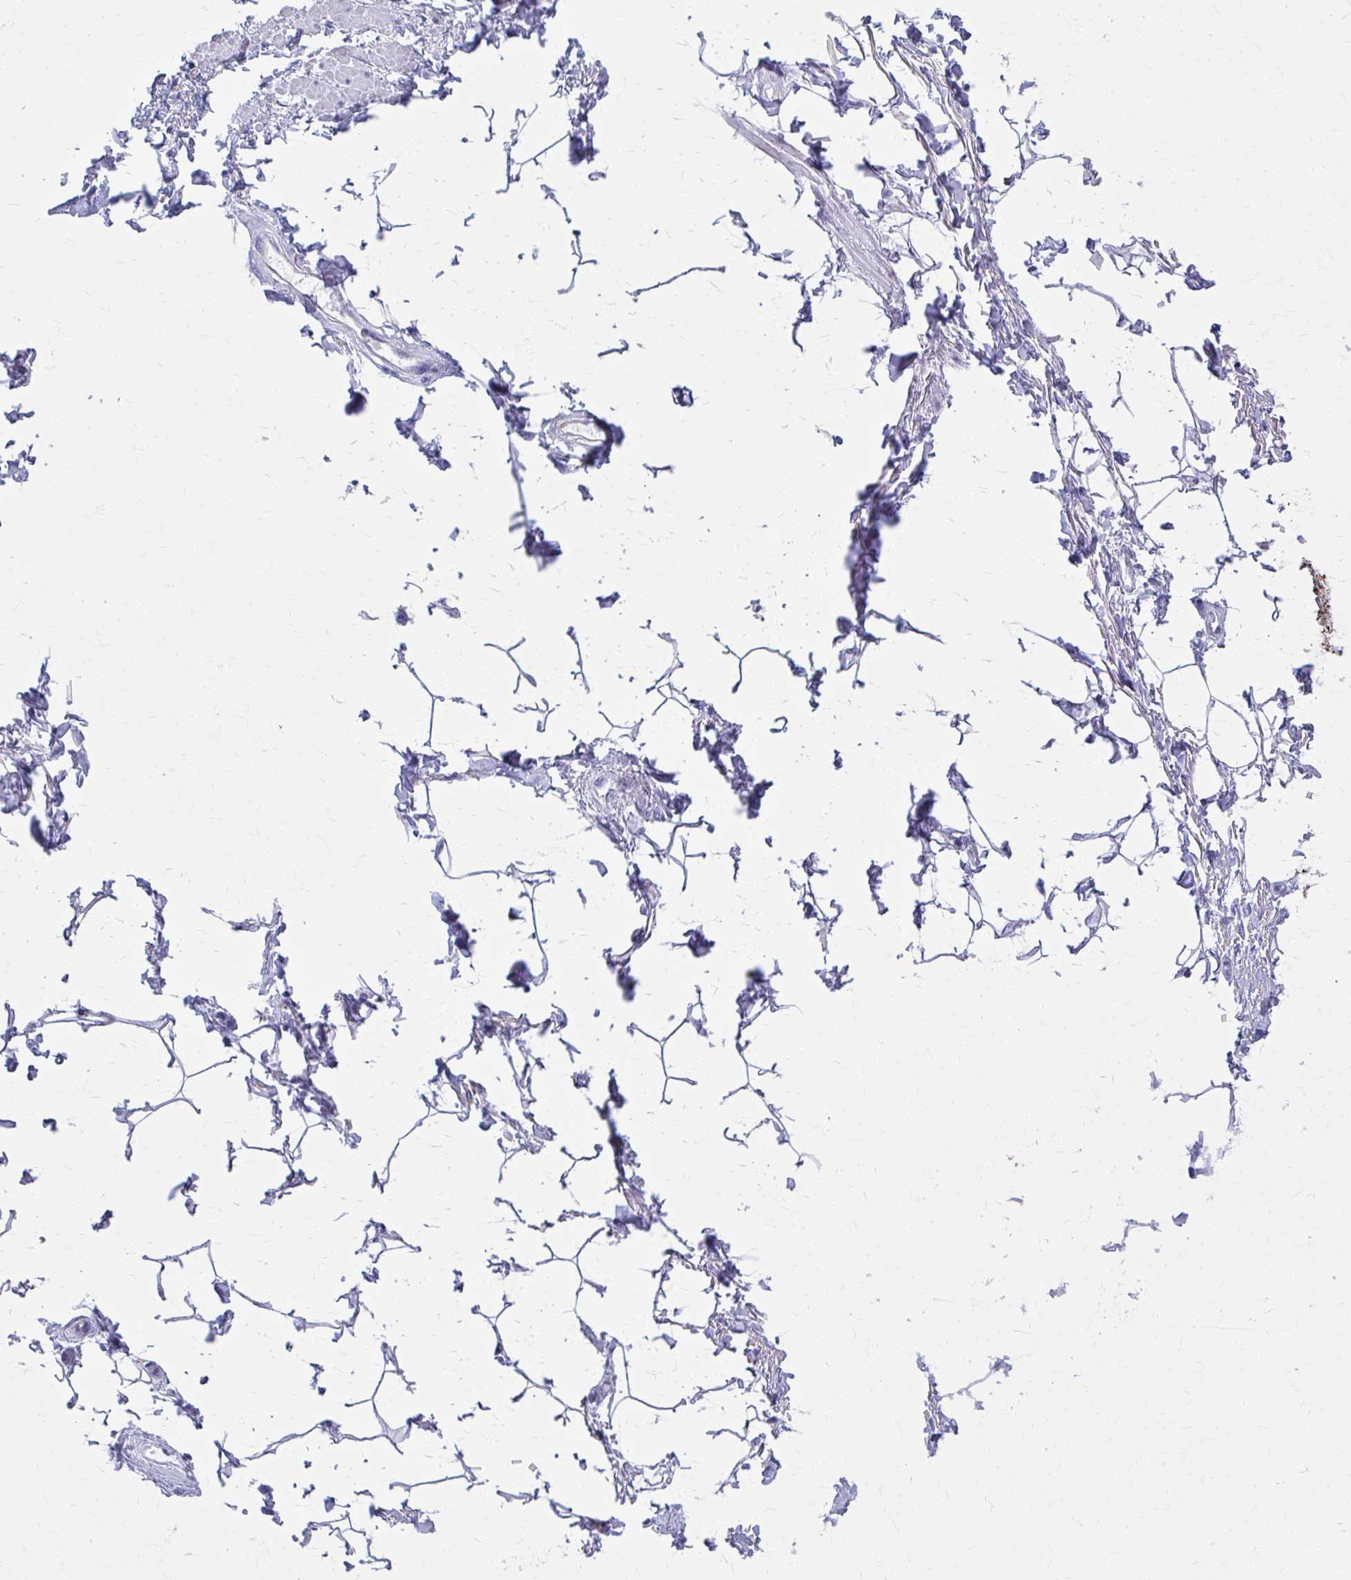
{"staining": {"intensity": "negative", "quantity": "none", "location": "none"}, "tissue": "adipose tissue", "cell_type": "Adipocytes", "image_type": "normal", "snomed": [{"axis": "morphology", "description": "Normal tissue, NOS"}, {"axis": "topography", "description": "Peripheral nerve tissue"}], "caption": "Image shows no significant protein positivity in adipocytes of benign adipose tissue.", "gene": "GFAP", "patient": {"sex": "male", "age": 51}}